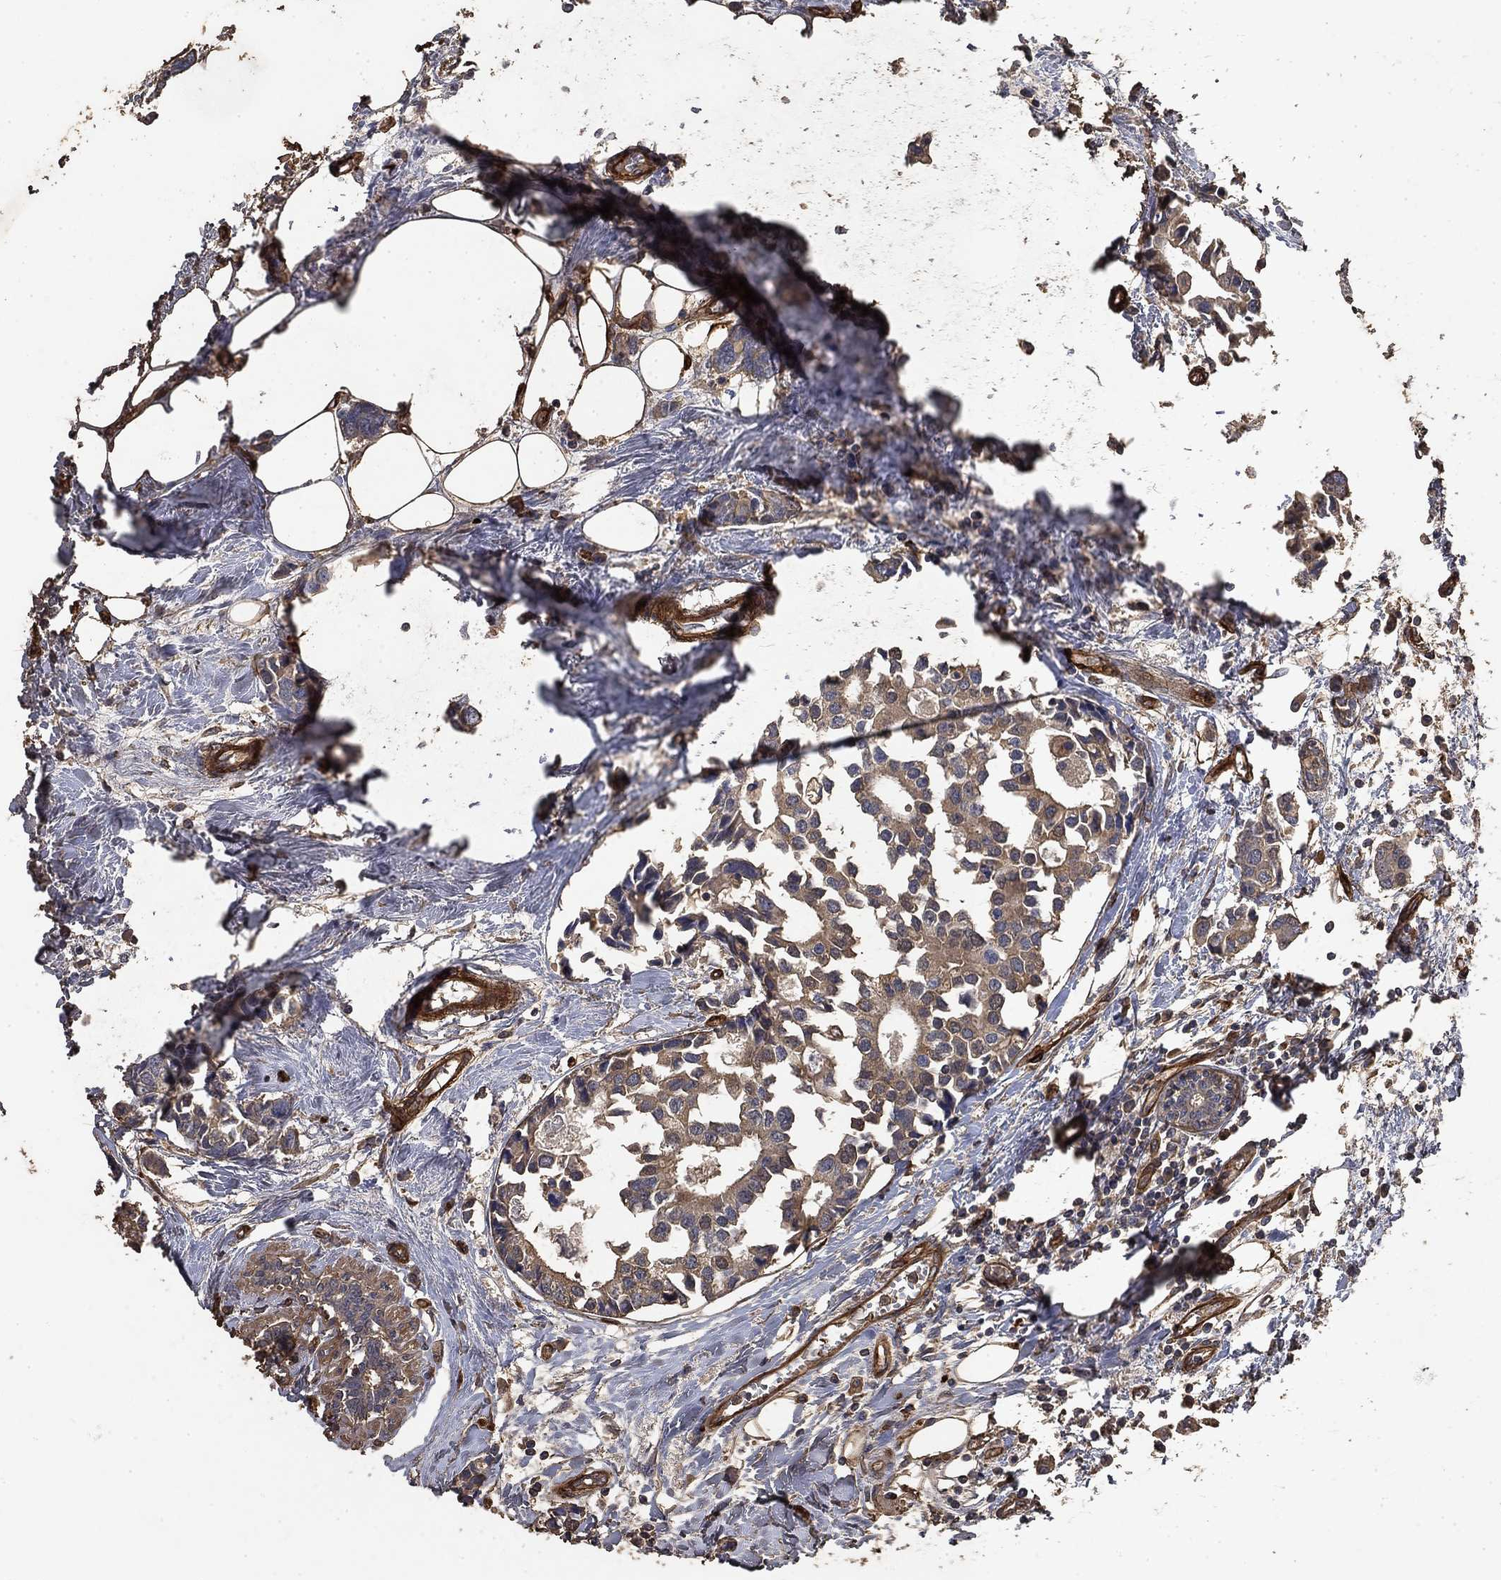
{"staining": {"intensity": "negative", "quantity": "none", "location": "none"}, "tissue": "breast cancer", "cell_type": "Tumor cells", "image_type": "cancer", "snomed": [{"axis": "morphology", "description": "Duct carcinoma"}, {"axis": "topography", "description": "Breast"}], "caption": "Immunohistochemical staining of breast cancer exhibits no significant positivity in tumor cells.", "gene": "COL4A2", "patient": {"sex": "female", "age": 83}}